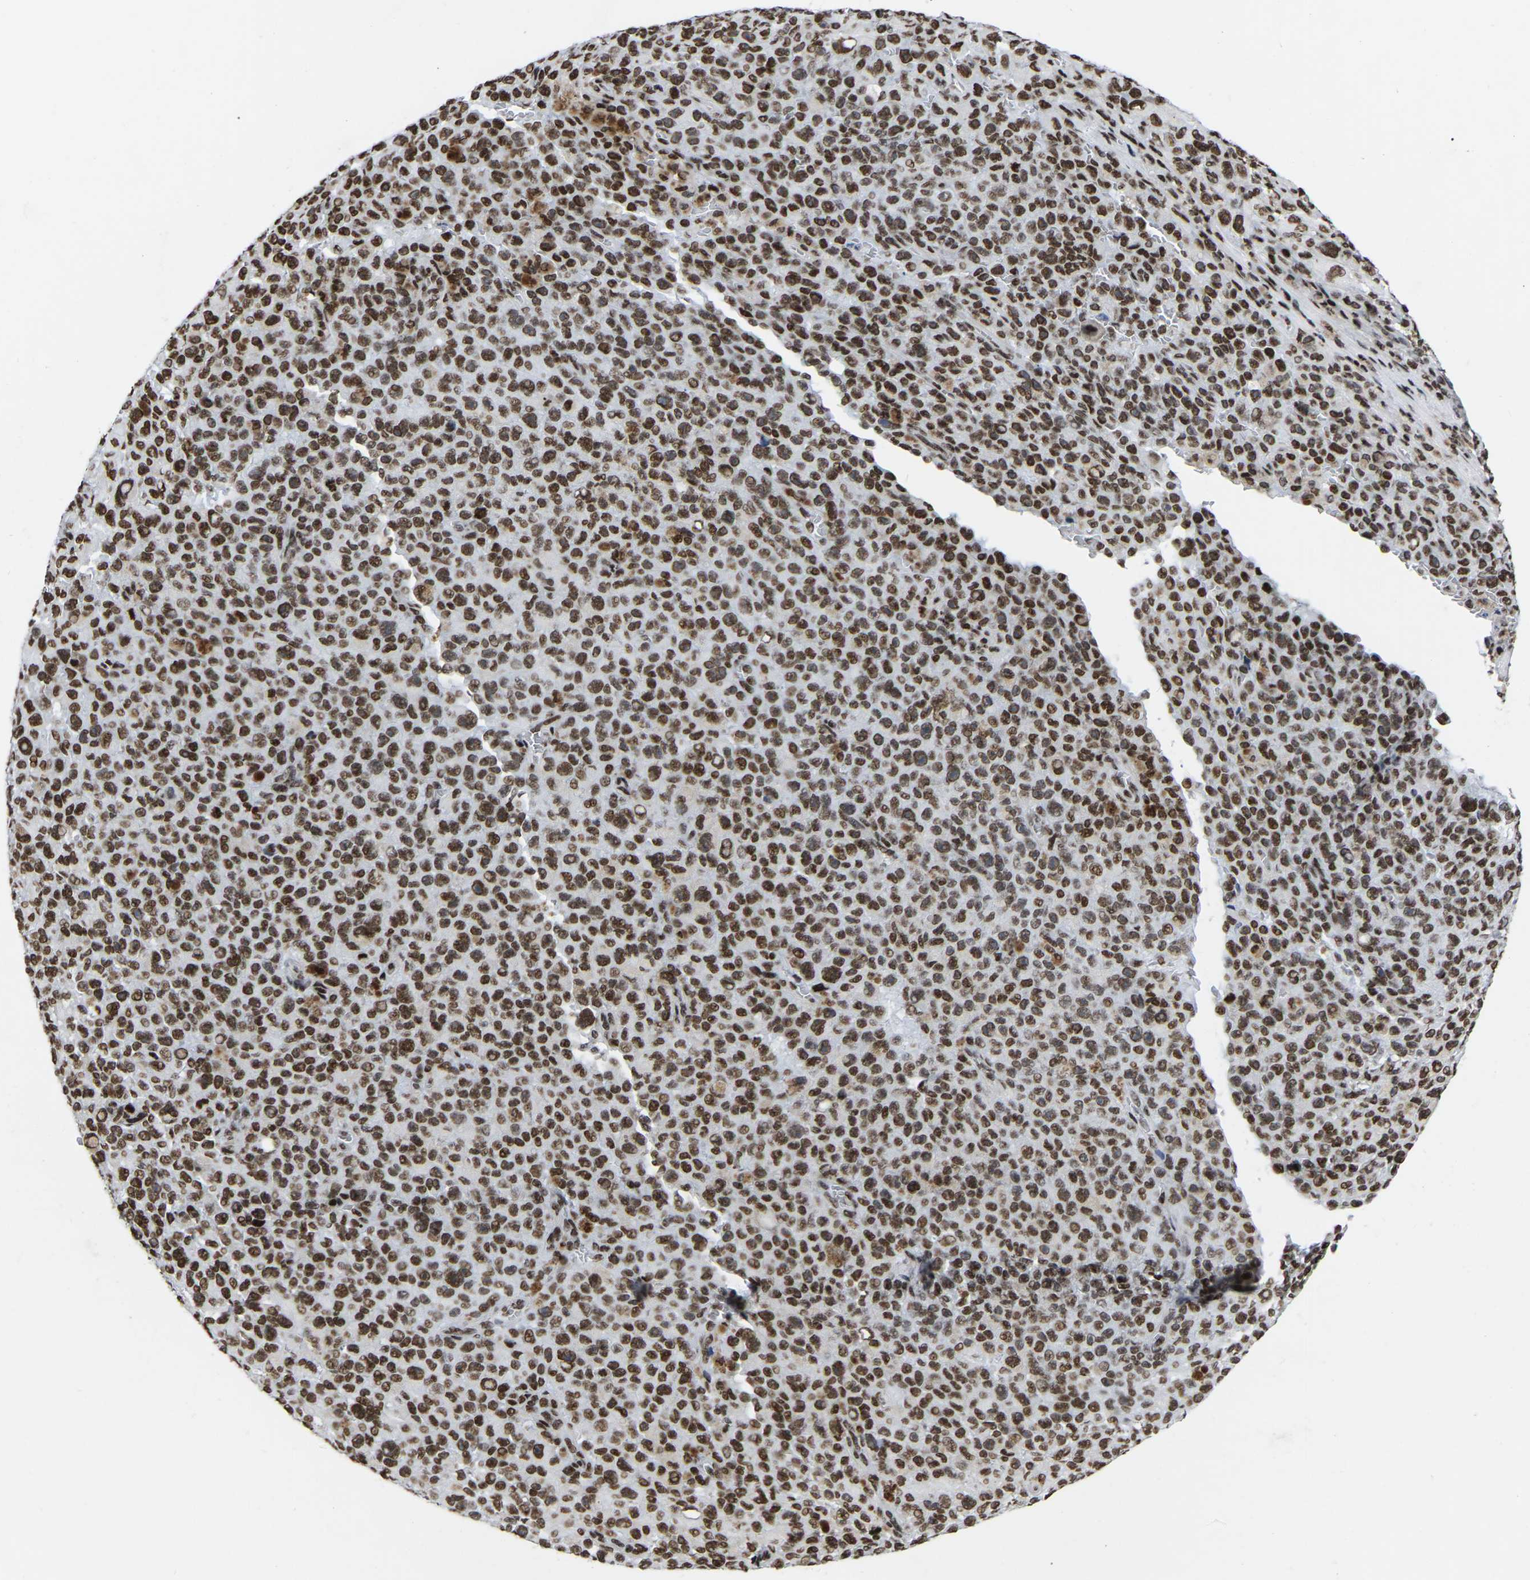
{"staining": {"intensity": "moderate", "quantity": ">75%", "location": "nuclear"}, "tissue": "melanoma", "cell_type": "Tumor cells", "image_type": "cancer", "snomed": [{"axis": "morphology", "description": "Malignant melanoma, NOS"}, {"axis": "topography", "description": "Skin"}], "caption": "Immunohistochemistry (IHC) photomicrograph of human malignant melanoma stained for a protein (brown), which shows medium levels of moderate nuclear staining in about >75% of tumor cells.", "gene": "PRCC", "patient": {"sex": "female", "age": 82}}